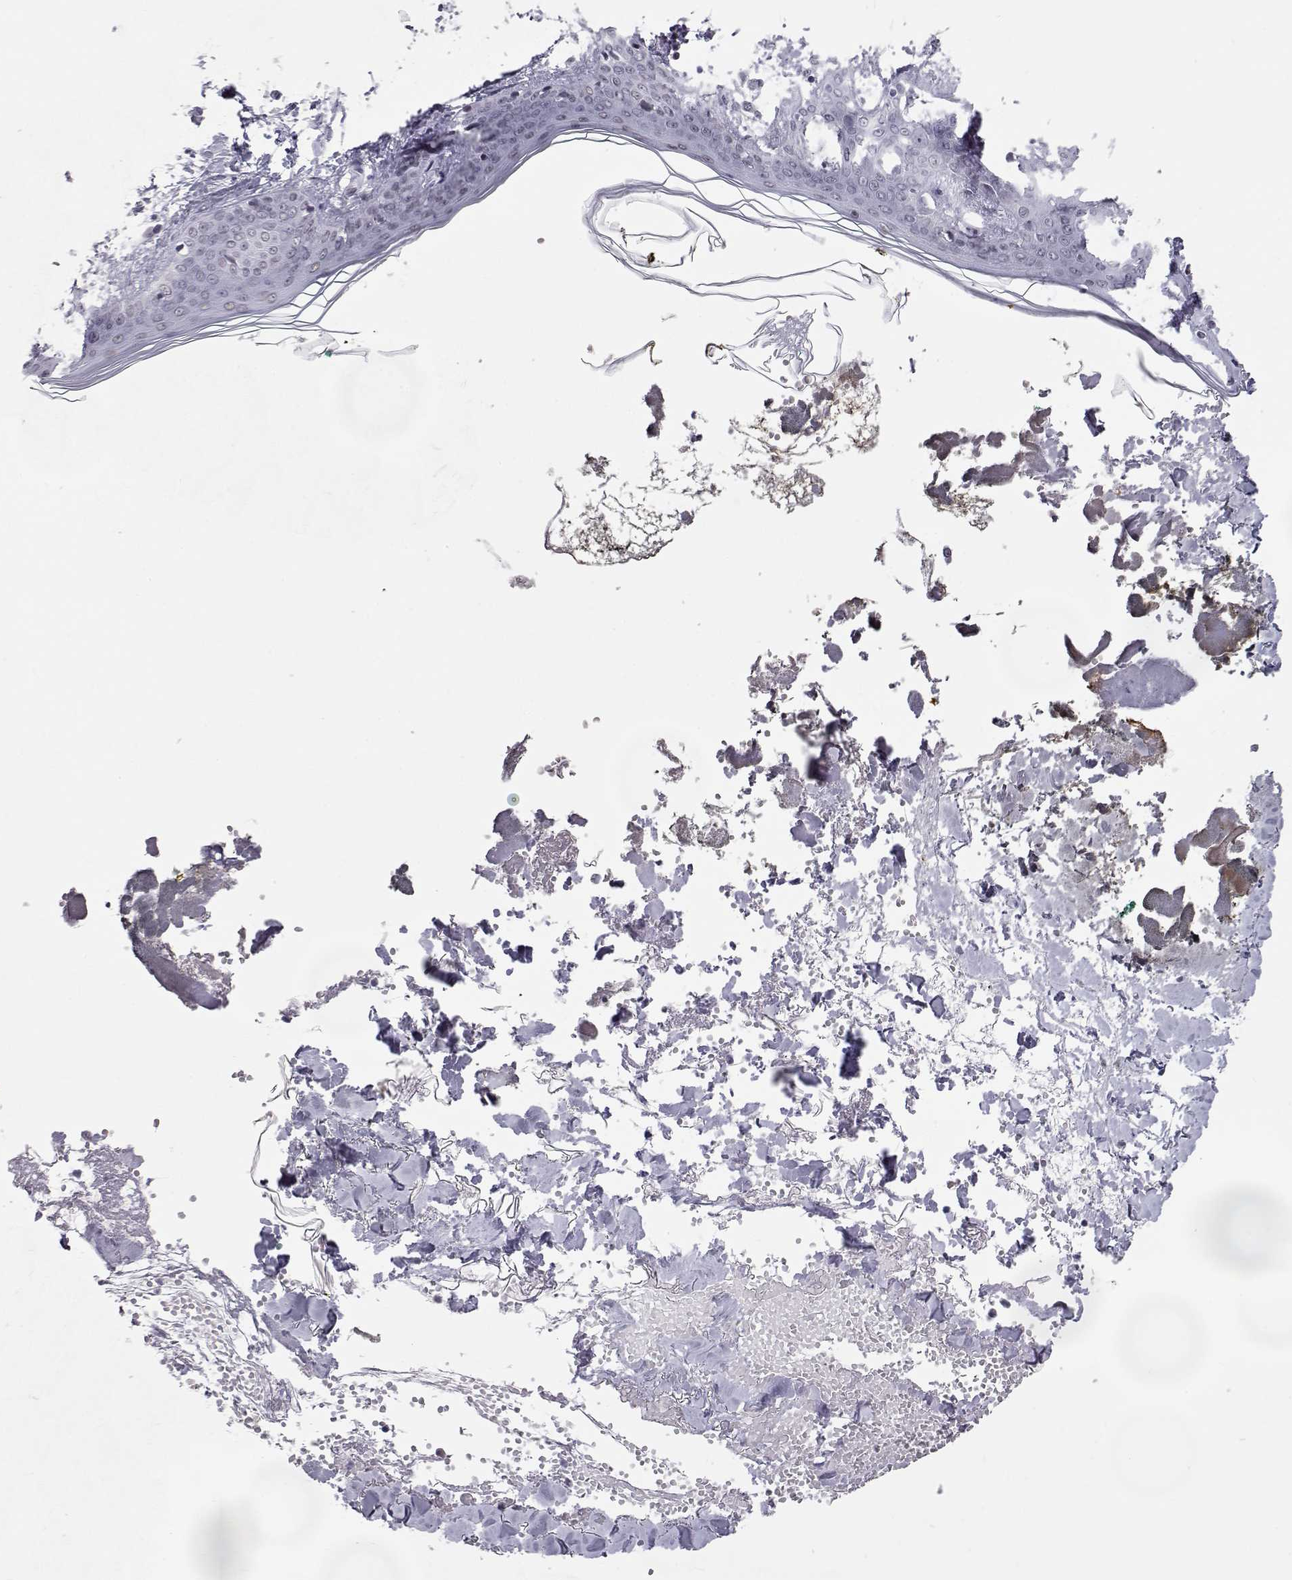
{"staining": {"intensity": "negative", "quantity": "none", "location": "none"}, "tissue": "skin", "cell_type": "Fibroblasts", "image_type": "normal", "snomed": [{"axis": "morphology", "description": "Normal tissue, NOS"}, {"axis": "topography", "description": "Skin"}], "caption": "Skin stained for a protein using immunohistochemistry (IHC) exhibits no expression fibroblasts.", "gene": "SIX6", "patient": {"sex": "female", "age": 34}}